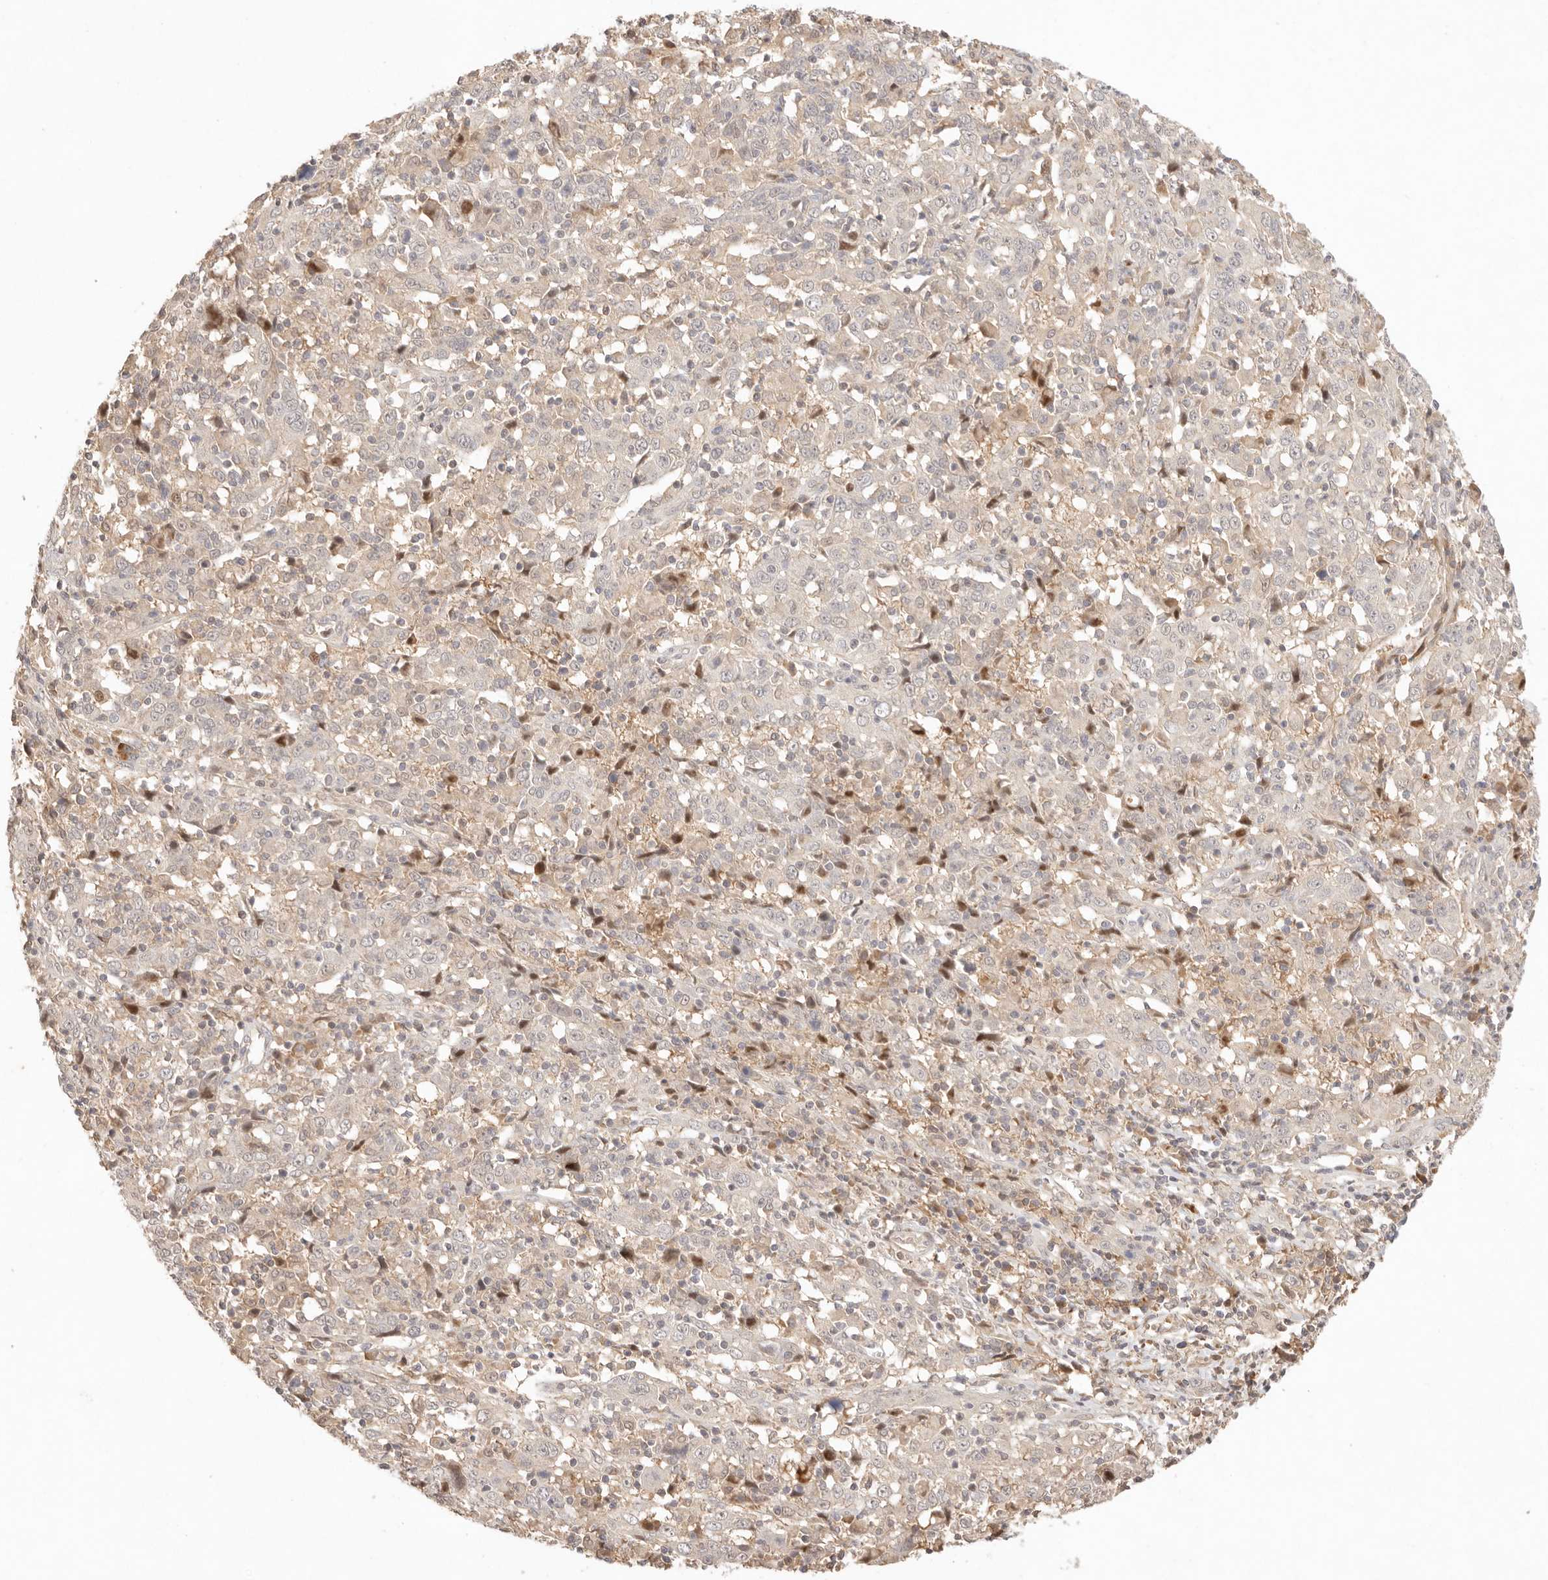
{"staining": {"intensity": "negative", "quantity": "none", "location": "none"}, "tissue": "cervical cancer", "cell_type": "Tumor cells", "image_type": "cancer", "snomed": [{"axis": "morphology", "description": "Squamous cell carcinoma, NOS"}, {"axis": "topography", "description": "Cervix"}], "caption": "High magnification brightfield microscopy of squamous cell carcinoma (cervical) stained with DAB (3,3'-diaminobenzidine) (brown) and counterstained with hematoxylin (blue): tumor cells show no significant staining. (Brightfield microscopy of DAB immunohistochemistry at high magnification).", "gene": "PHLDA3", "patient": {"sex": "female", "age": 46}}